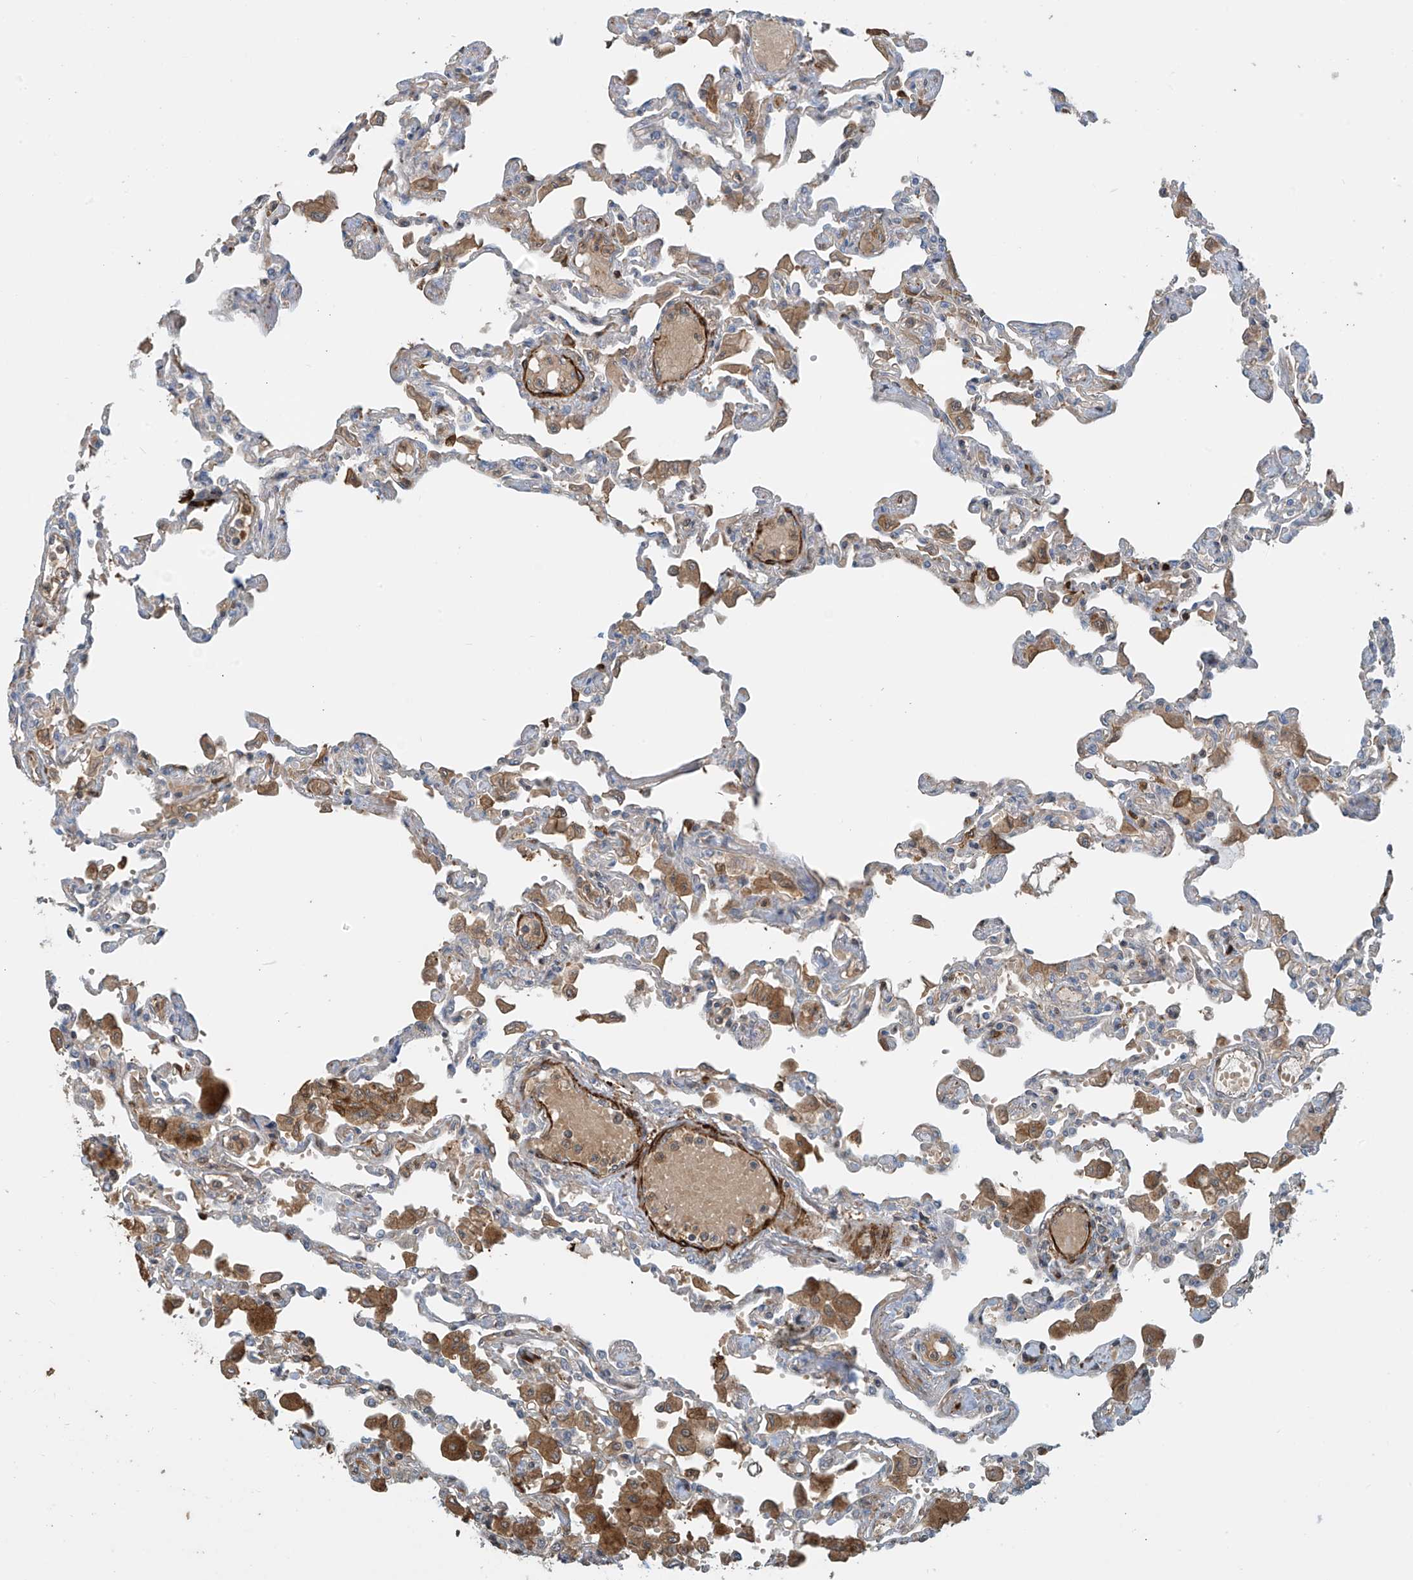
{"staining": {"intensity": "moderate", "quantity": "<25%", "location": "cytoplasmic/membranous"}, "tissue": "lung", "cell_type": "Alveolar cells", "image_type": "normal", "snomed": [{"axis": "morphology", "description": "Normal tissue, NOS"}, {"axis": "topography", "description": "Bronchus"}, {"axis": "topography", "description": "Lung"}], "caption": "Lung stained with a brown dye demonstrates moderate cytoplasmic/membranous positive positivity in approximately <25% of alveolar cells.", "gene": "SH3BGRL3", "patient": {"sex": "female", "age": 49}}